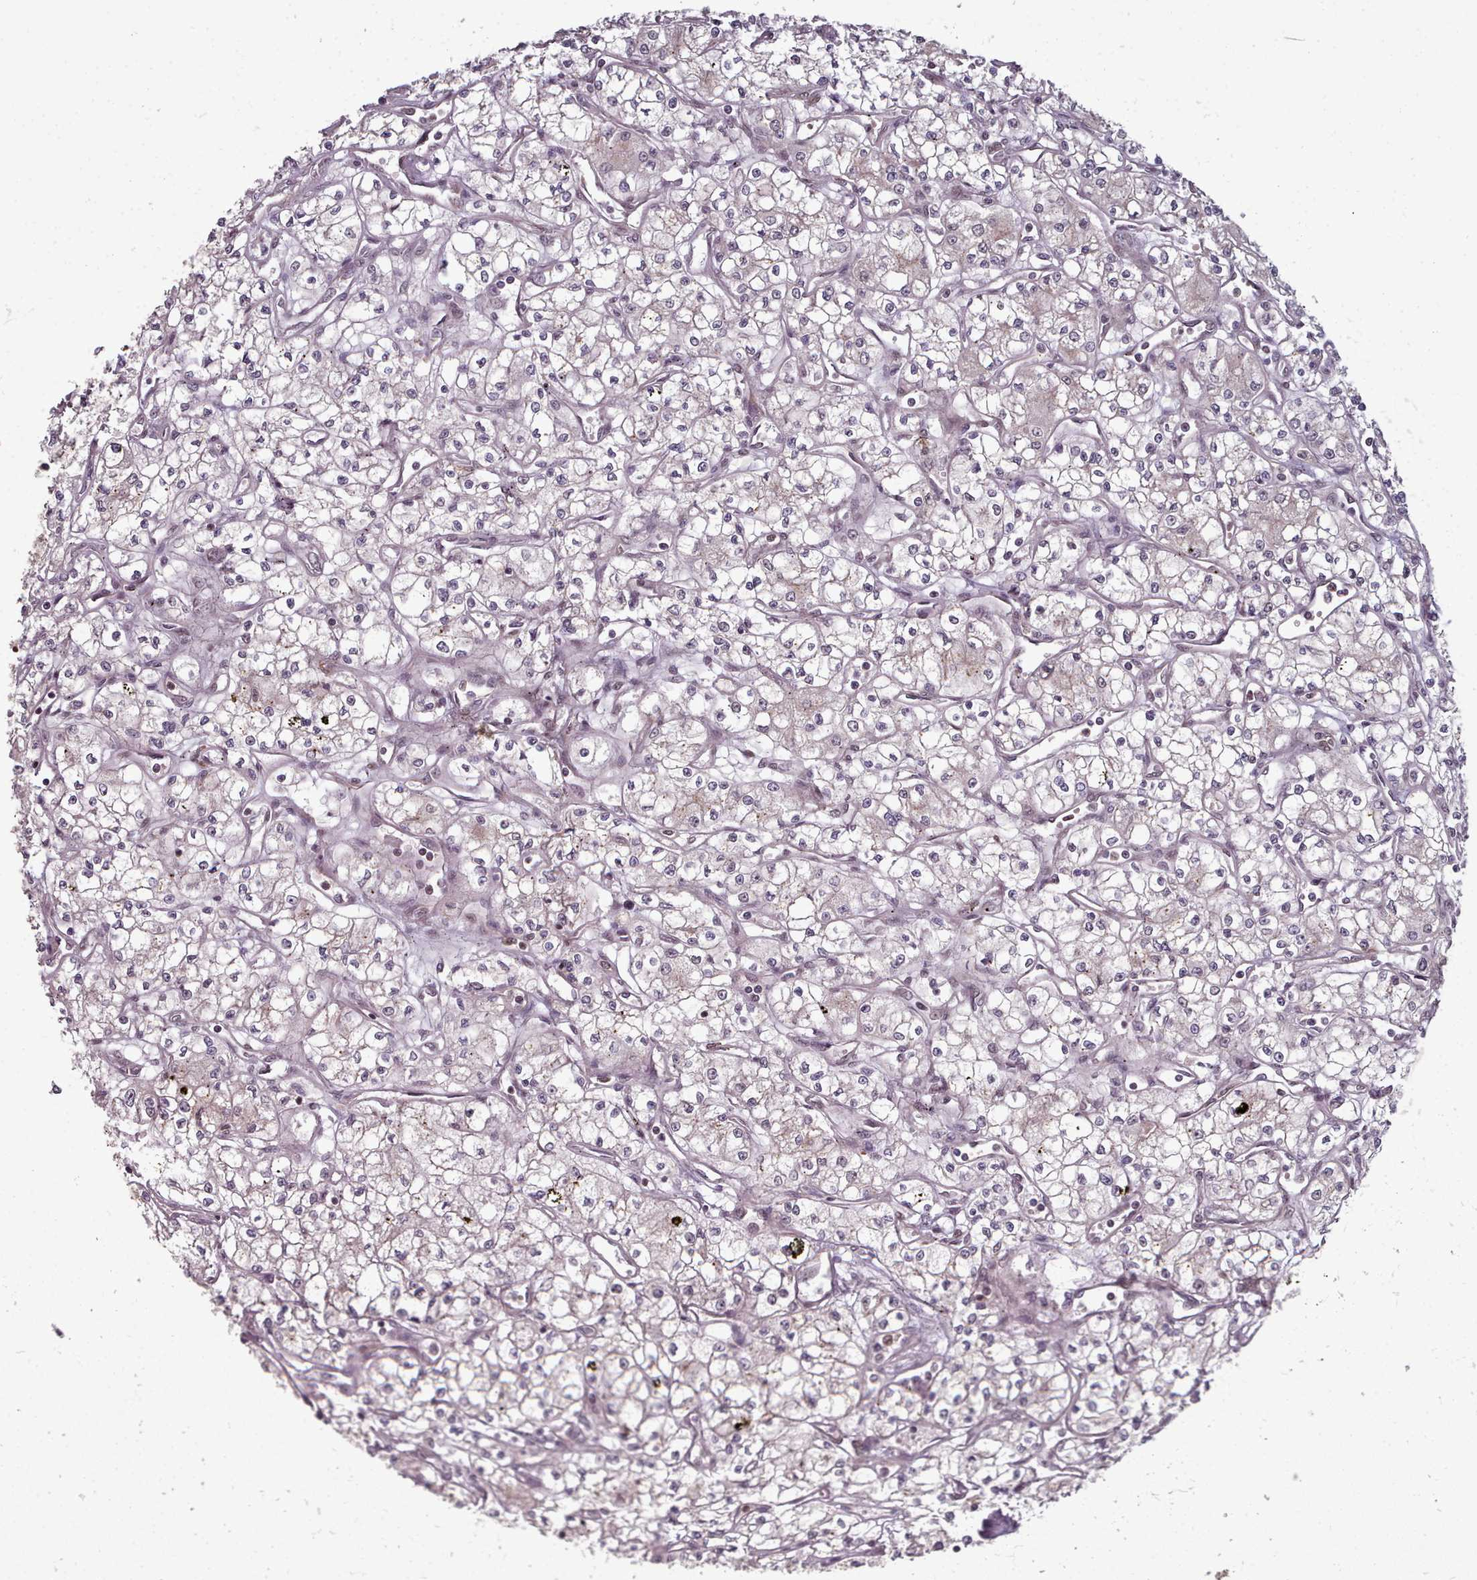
{"staining": {"intensity": "negative", "quantity": "none", "location": "none"}, "tissue": "renal cancer", "cell_type": "Tumor cells", "image_type": "cancer", "snomed": [{"axis": "morphology", "description": "Adenocarcinoma, NOS"}, {"axis": "topography", "description": "Kidney"}], "caption": "There is no significant expression in tumor cells of renal cancer (adenocarcinoma).", "gene": "DHX8", "patient": {"sex": "male", "age": 59}}